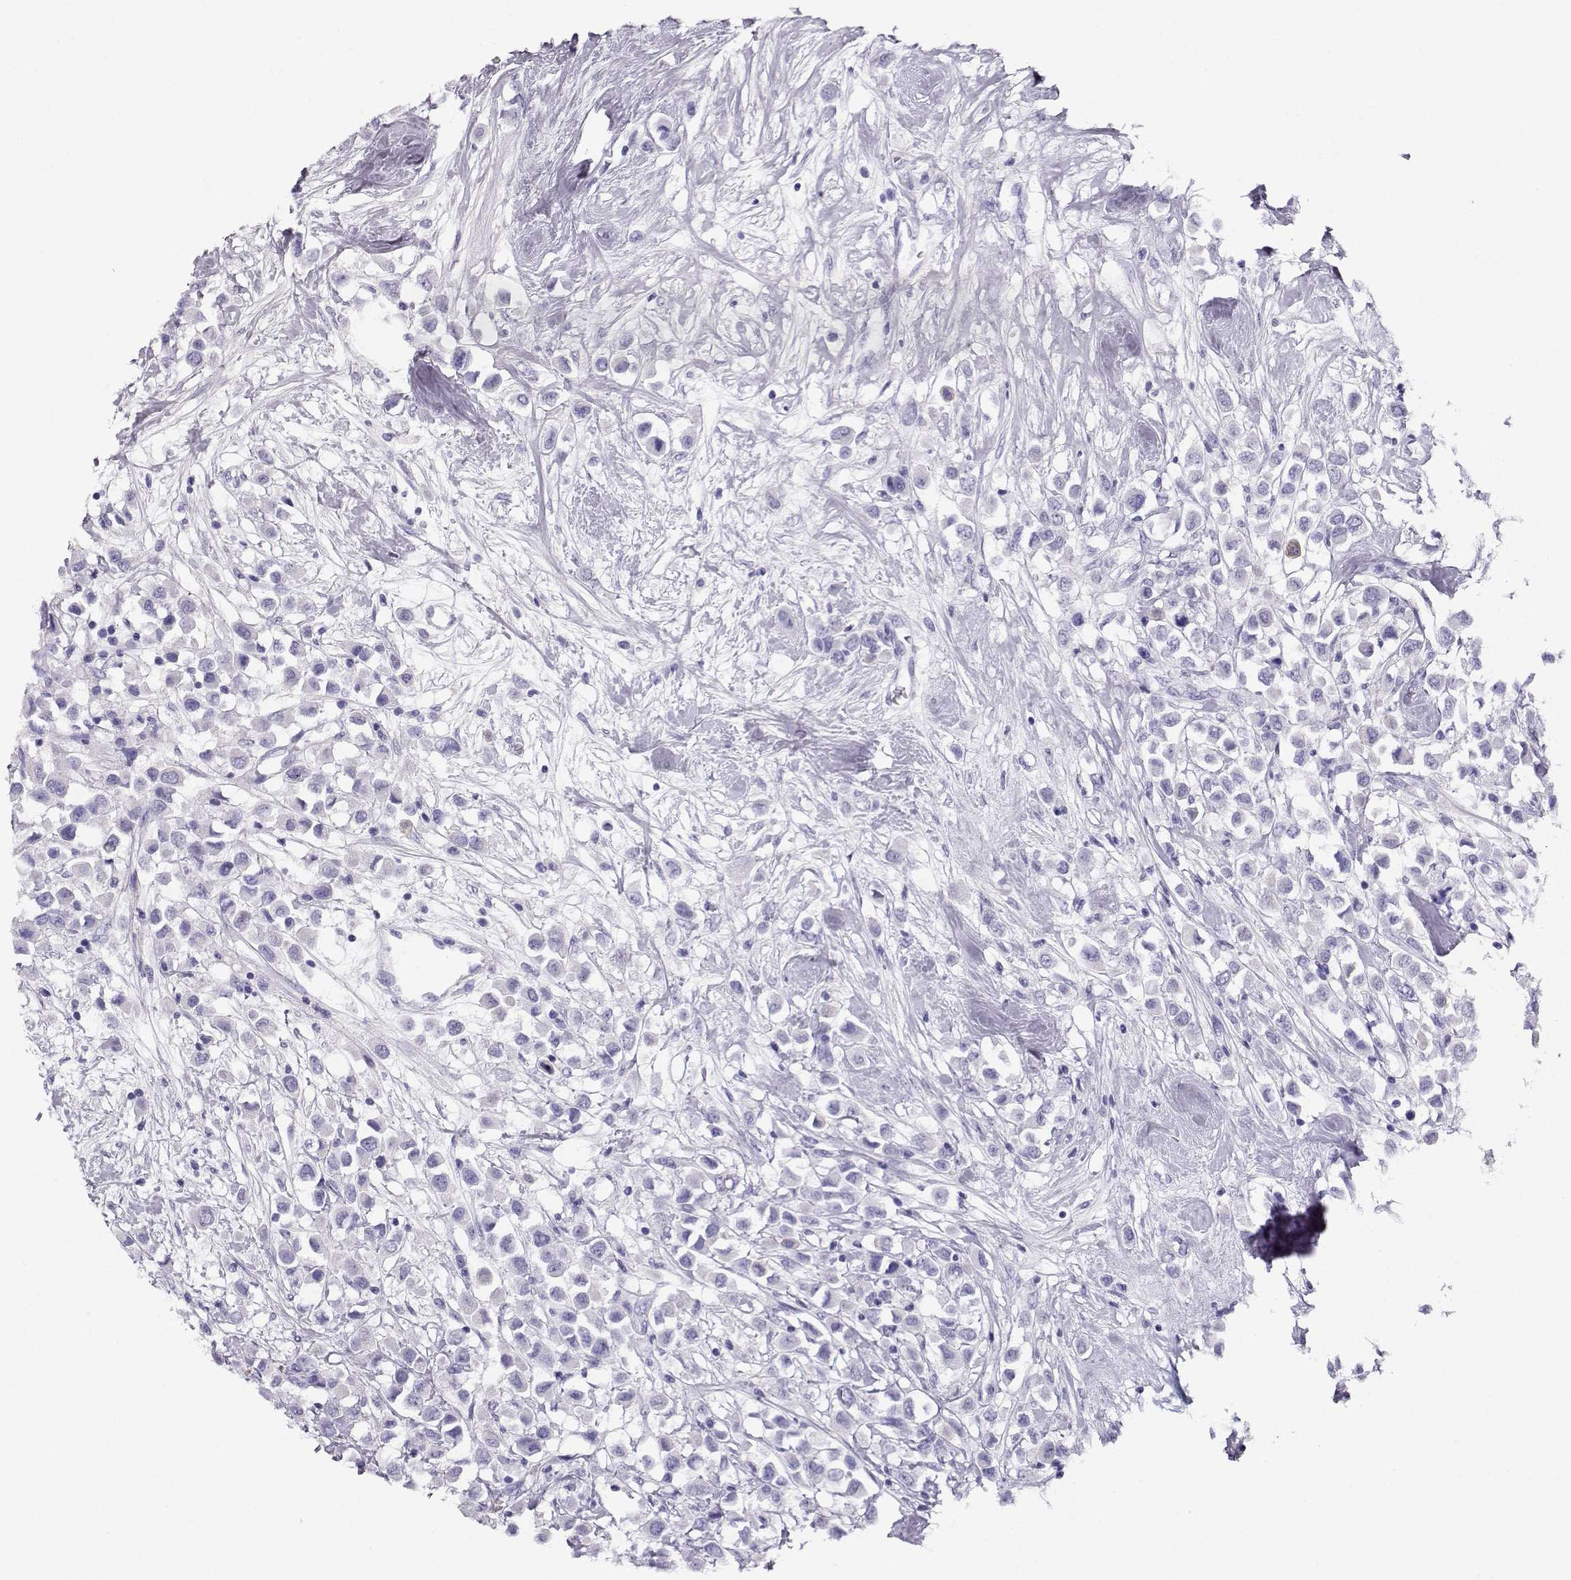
{"staining": {"intensity": "negative", "quantity": "none", "location": "none"}, "tissue": "breast cancer", "cell_type": "Tumor cells", "image_type": "cancer", "snomed": [{"axis": "morphology", "description": "Duct carcinoma"}, {"axis": "topography", "description": "Breast"}], "caption": "Immunohistochemistry (IHC) photomicrograph of neoplastic tissue: human breast cancer (intraductal carcinoma) stained with DAB (3,3'-diaminobenzidine) reveals no significant protein staining in tumor cells. (Brightfield microscopy of DAB immunohistochemistry at high magnification).", "gene": "CRX", "patient": {"sex": "female", "age": 61}}